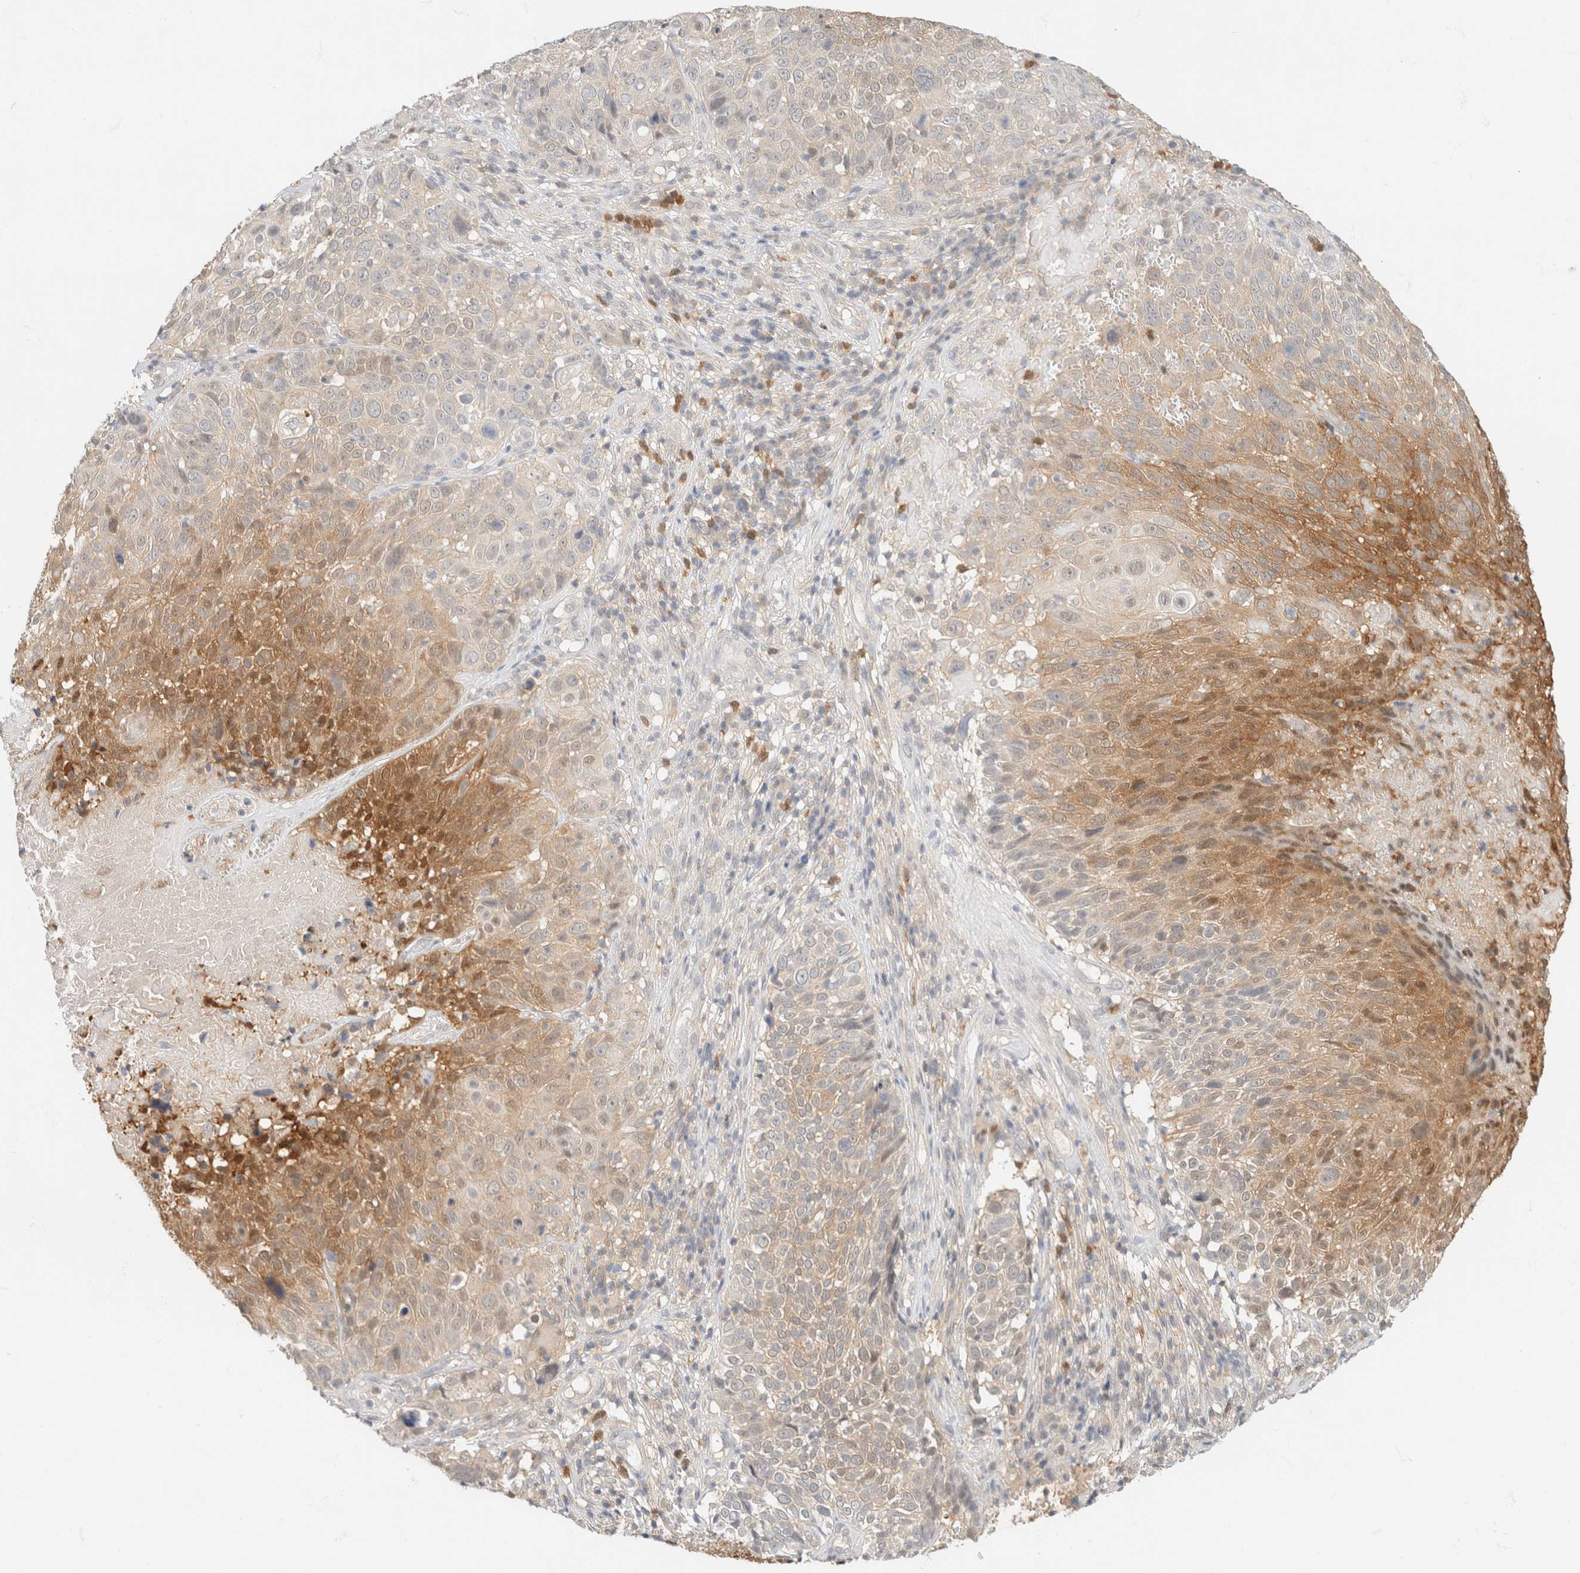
{"staining": {"intensity": "moderate", "quantity": "25%-75%", "location": "cytoplasmic/membranous,nuclear"}, "tissue": "cervical cancer", "cell_type": "Tumor cells", "image_type": "cancer", "snomed": [{"axis": "morphology", "description": "Squamous cell carcinoma, NOS"}, {"axis": "topography", "description": "Cervix"}], "caption": "Protein staining exhibits moderate cytoplasmic/membranous and nuclear expression in approximately 25%-75% of tumor cells in cervical cancer.", "gene": "GPI", "patient": {"sex": "female", "age": 74}}